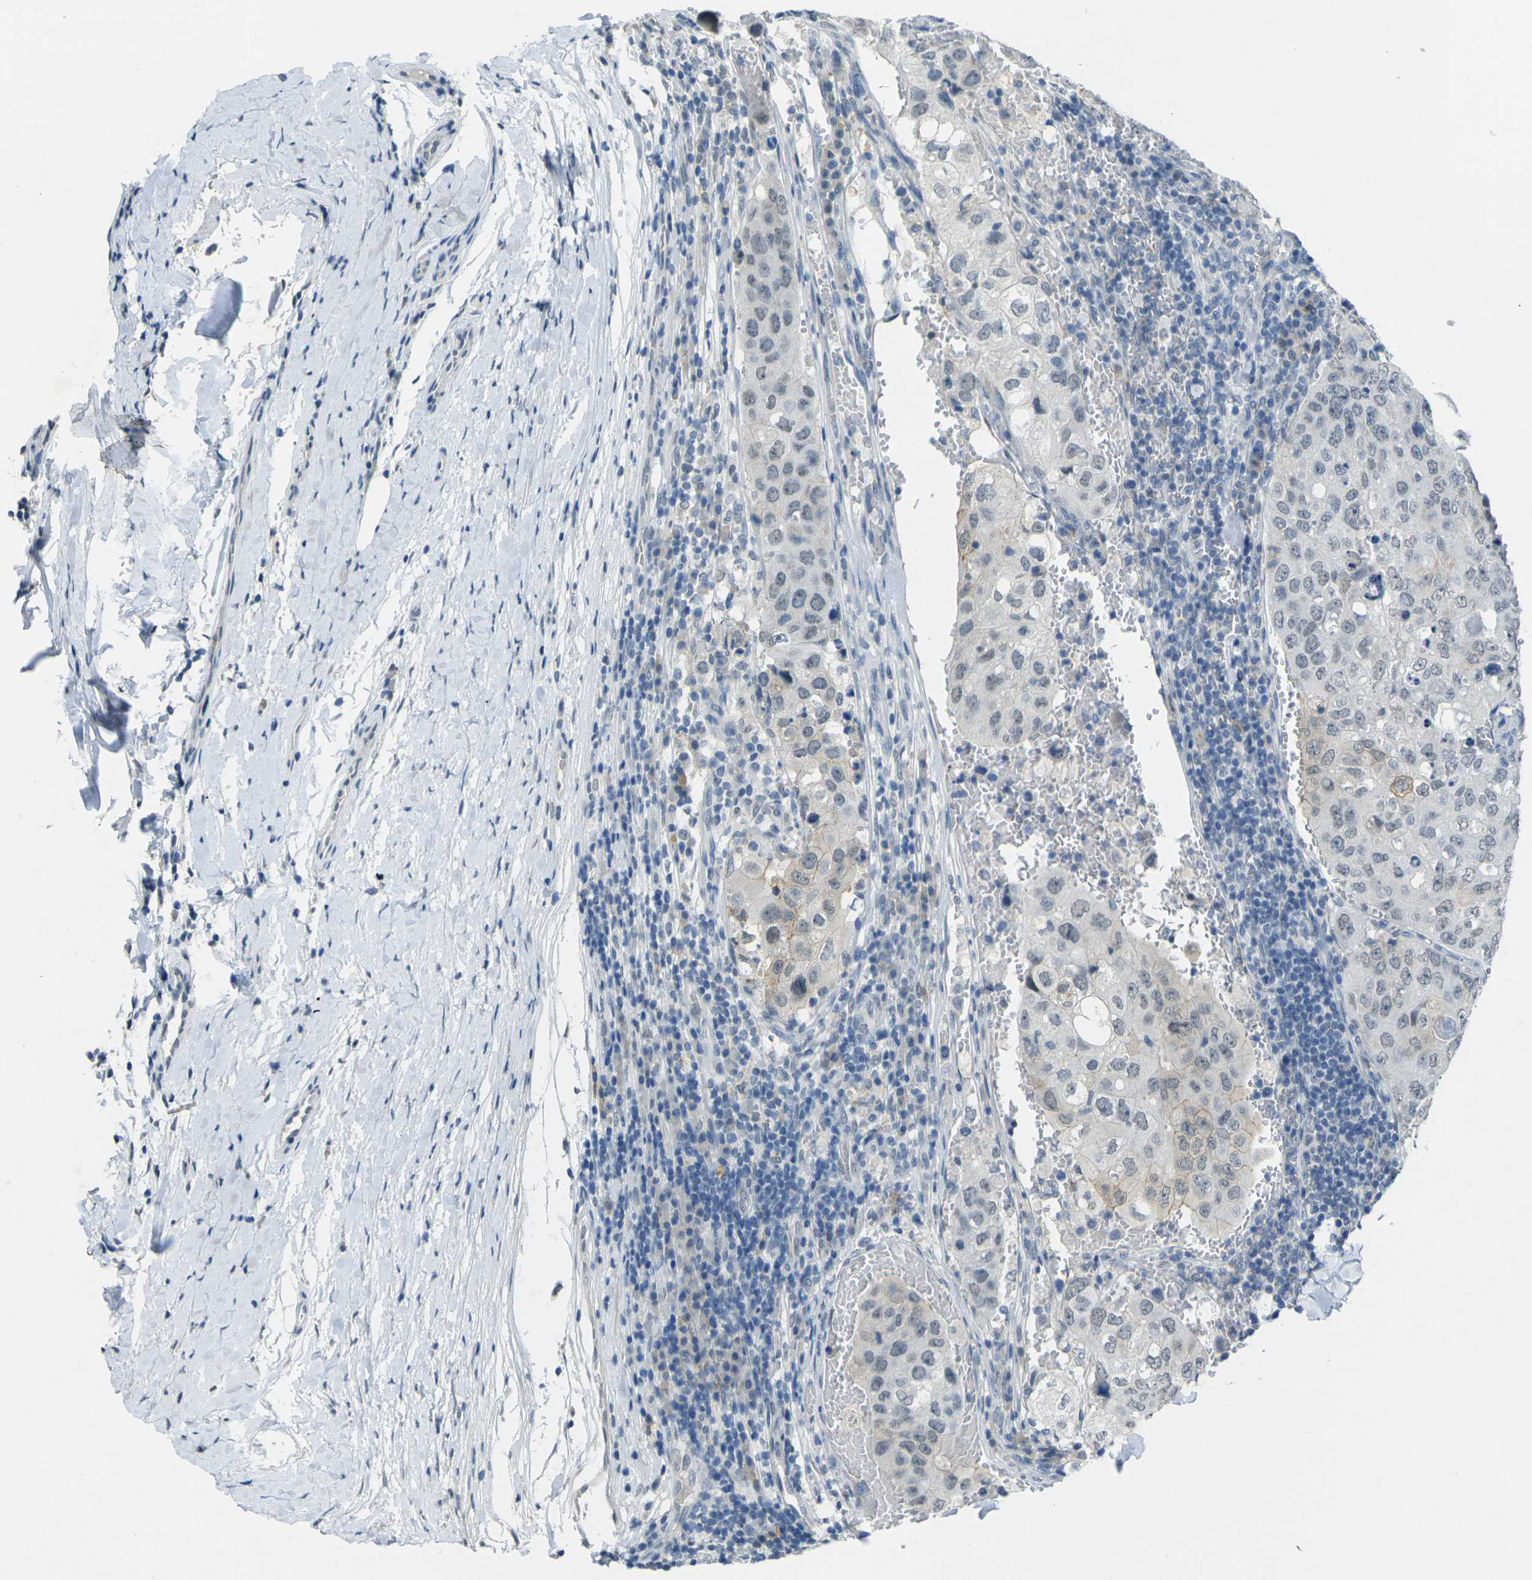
{"staining": {"intensity": "weak", "quantity": "<25%", "location": "cytoplasmic/membranous"}, "tissue": "urothelial cancer", "cell_type": "Tumor cells", "image_type": "cancer", "snomed": [{"axis": "morphology", "description": "Urothelial carcinoma, High grade"}, {"axis": "topography", "description": "Lymph node"}, {"axis": "topography", "description": "Urinary bladder"}], "caption": "Human urothelial cancer stained for a protein using immunohistochemistry demonstrates no expression in tumor cells.", "gene": "SPTBN2", "patient": {"sex": "male", "age": 51}}